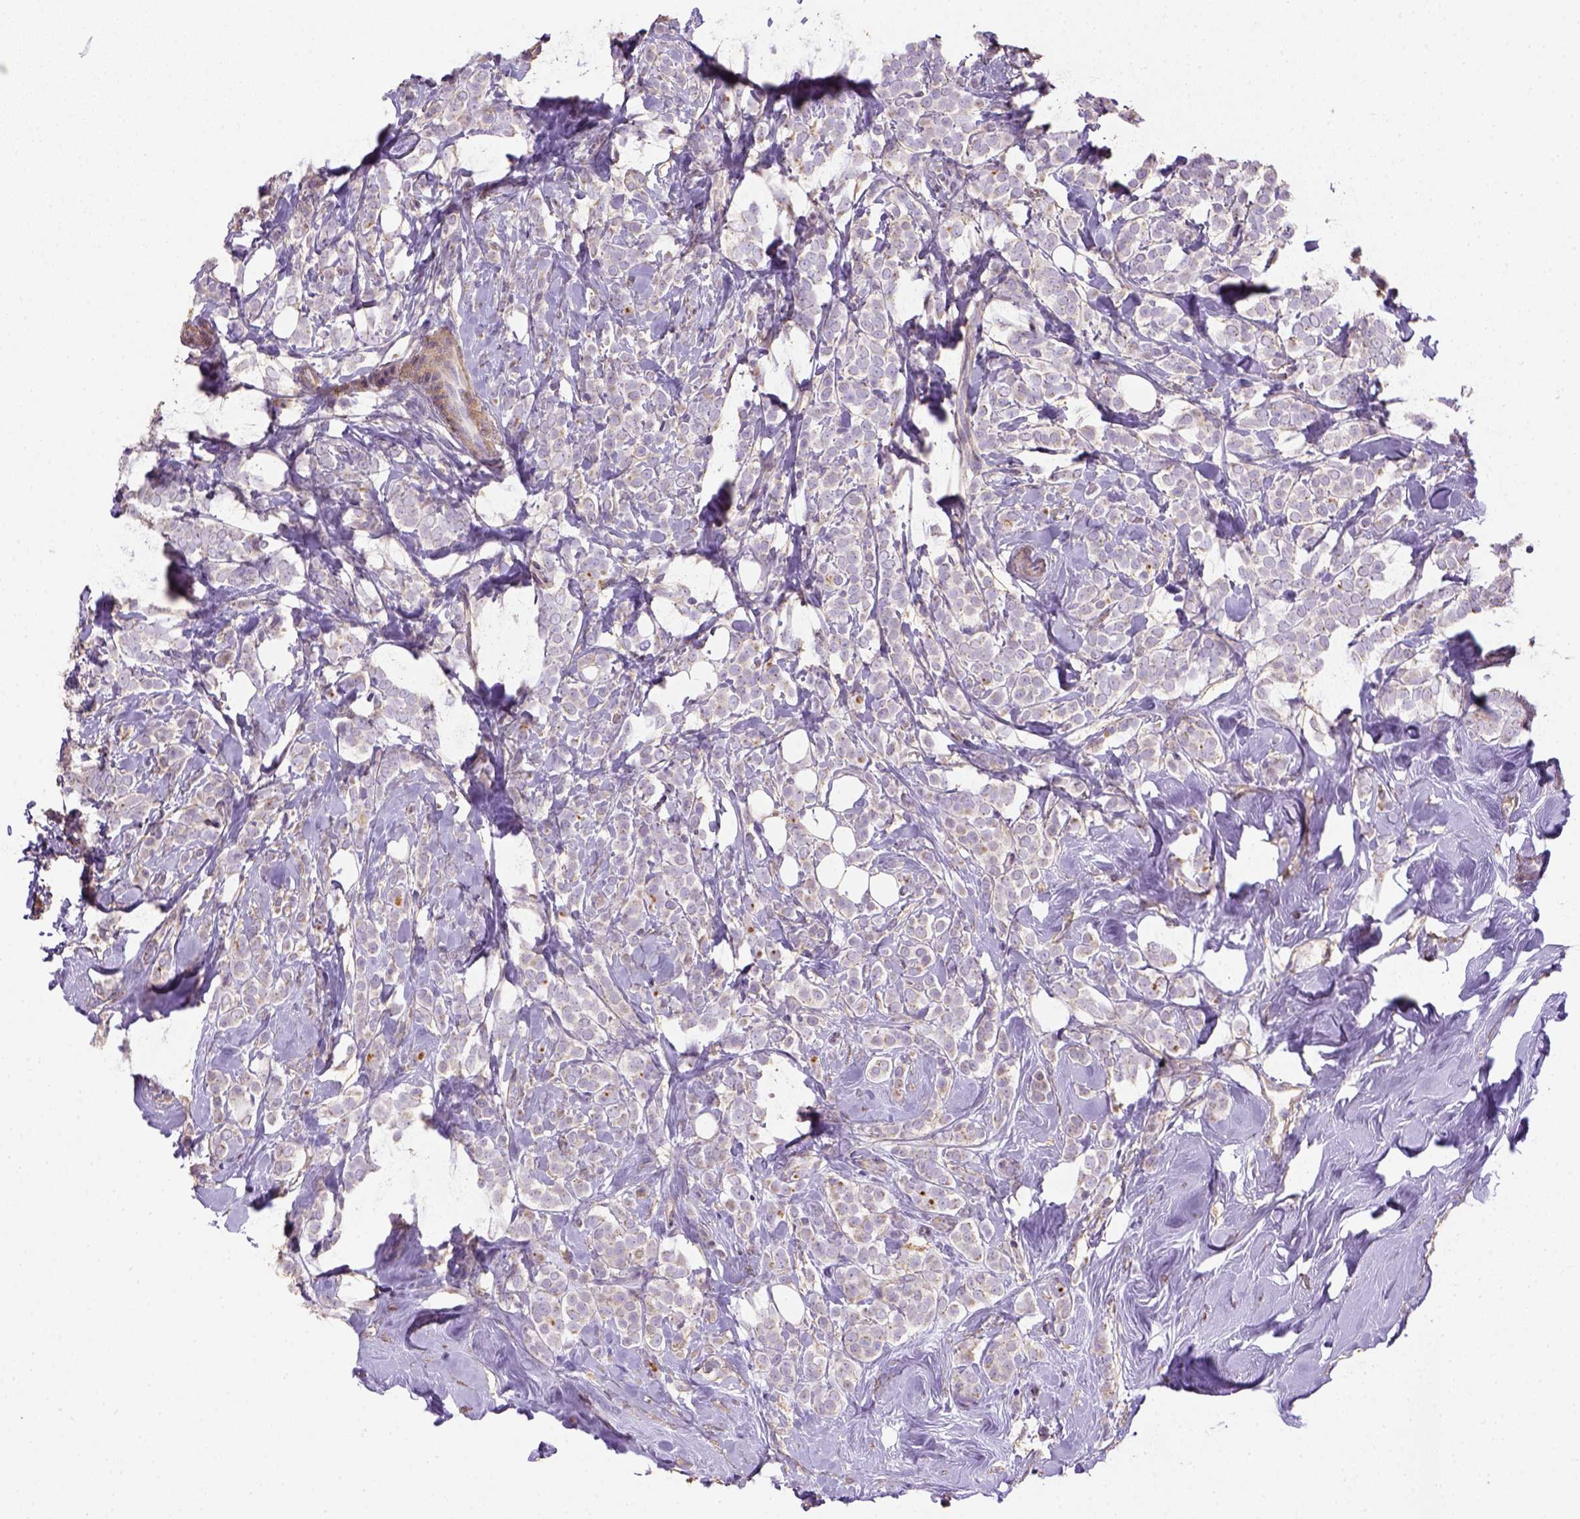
{"staining": {"intensity": "weak", "quantity": "25%-75%", "location": "cytoplasmic/membranous"}, "tissue": "breast cancer", "cell_type": "Tumor cells", "image_type": "cancer", "snomed": [{"axis": "morphology", "description": "Lobular carcinoma"}, {"axis": "topography", "description": "Breast"}], "caption": "Immunohistochemical staining of breast cancer exhibits low levels of weak cytoplasmic/membranous protein expression in approximately 25%-75% of tumor cells.", "gene": "HTRA1", "patient": {"sex": "female", "age": 49}}